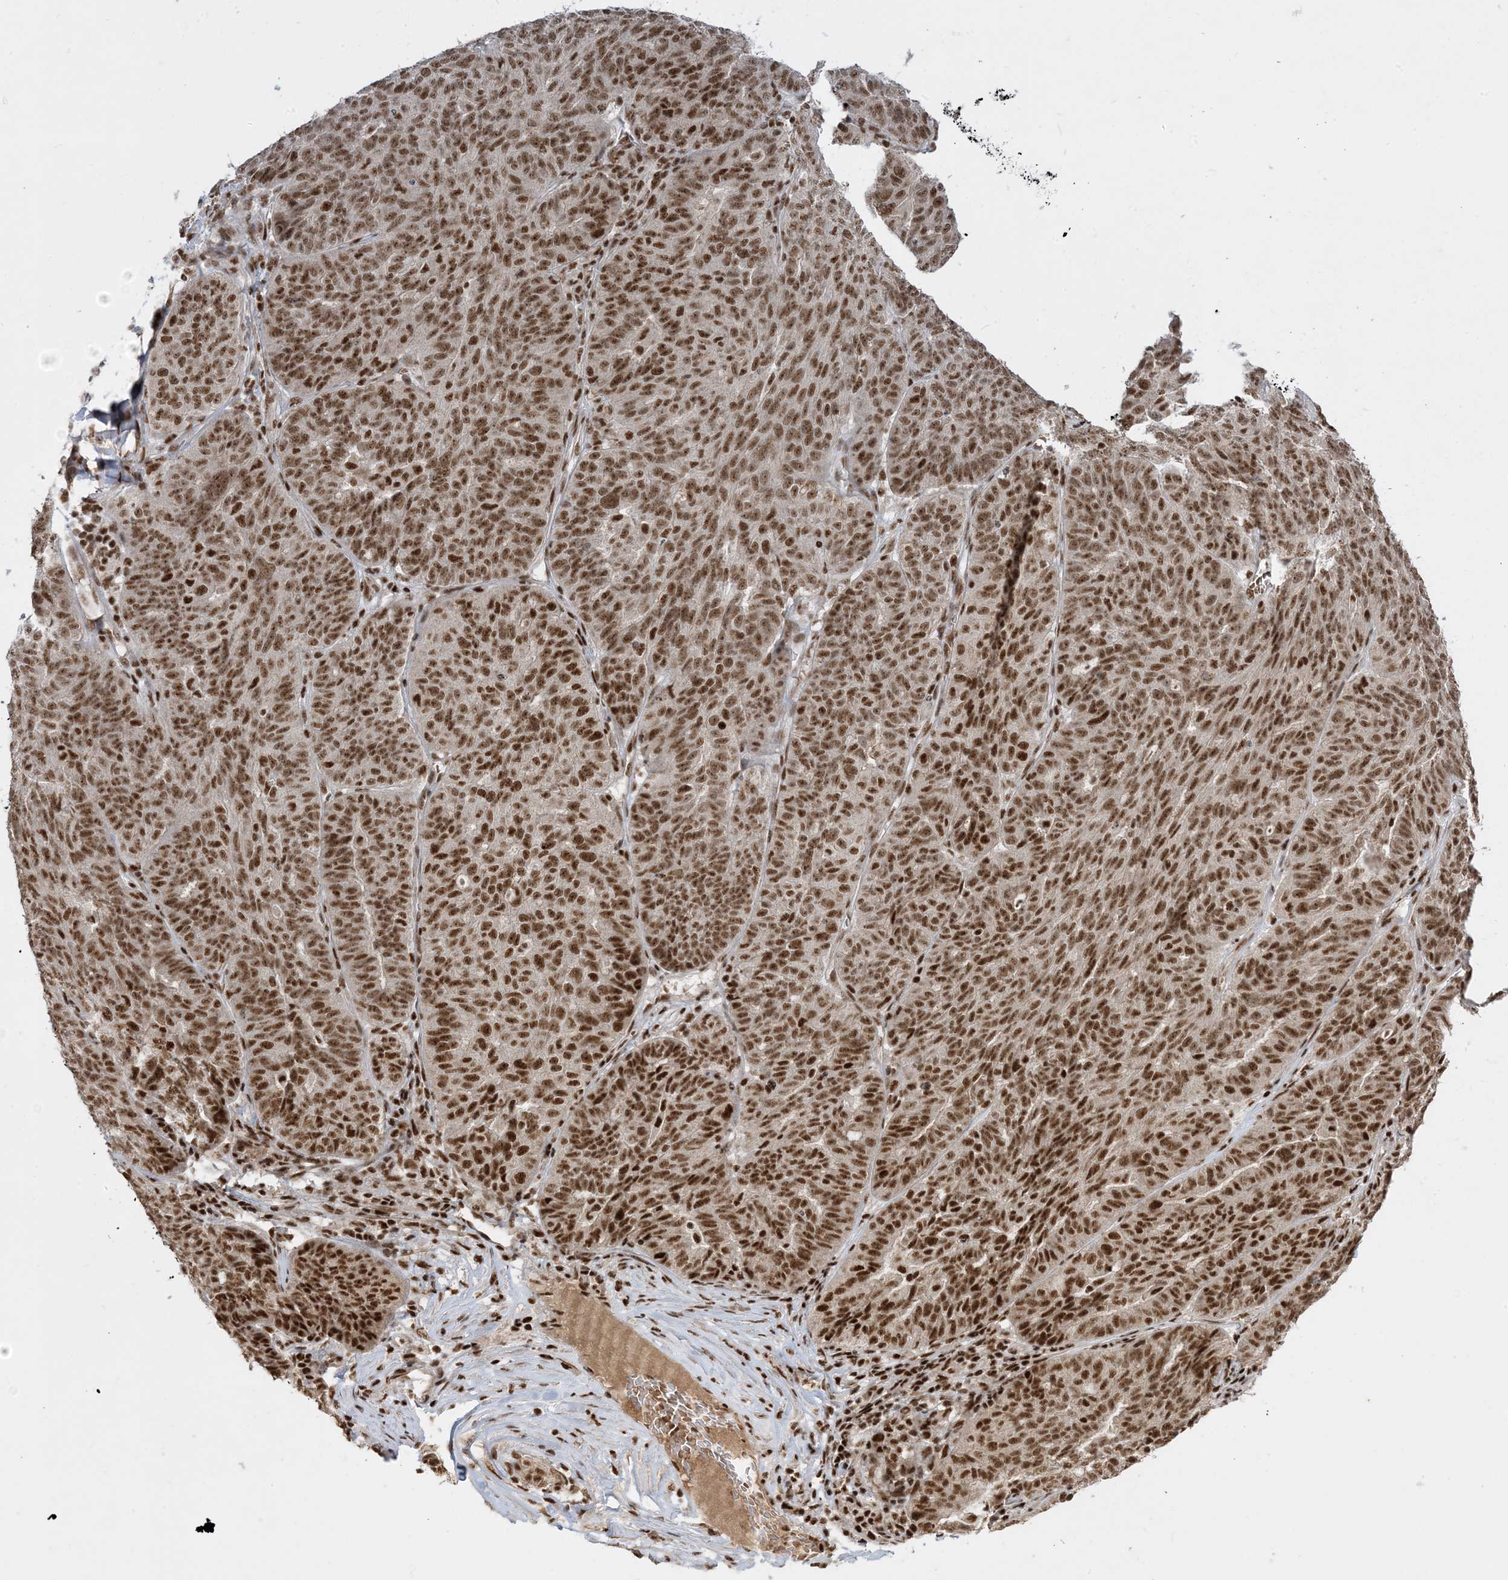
{"staining": {"intensity": "strong", "quantity": ">75%", "location": "nuclear"}, "tissue": "ovarian cancer", "cell_type": "Tumor cells", "image_type": "cancer", "snomed": [{"axis": "morphology", "description": "Cystadenocarcinoma, serous, NOS"}, {"axis": "topography", "description": "Ovary"}], "caption": "This histopathology image demonstrates immunohistochemistry (IHC) staining of ovarian serous cystadenocarcinoma, with high strong nuclear staining in about >75% of tumor cells.", "gene": "PPIL2", "patient": {"sex": "female", "age": 59}}